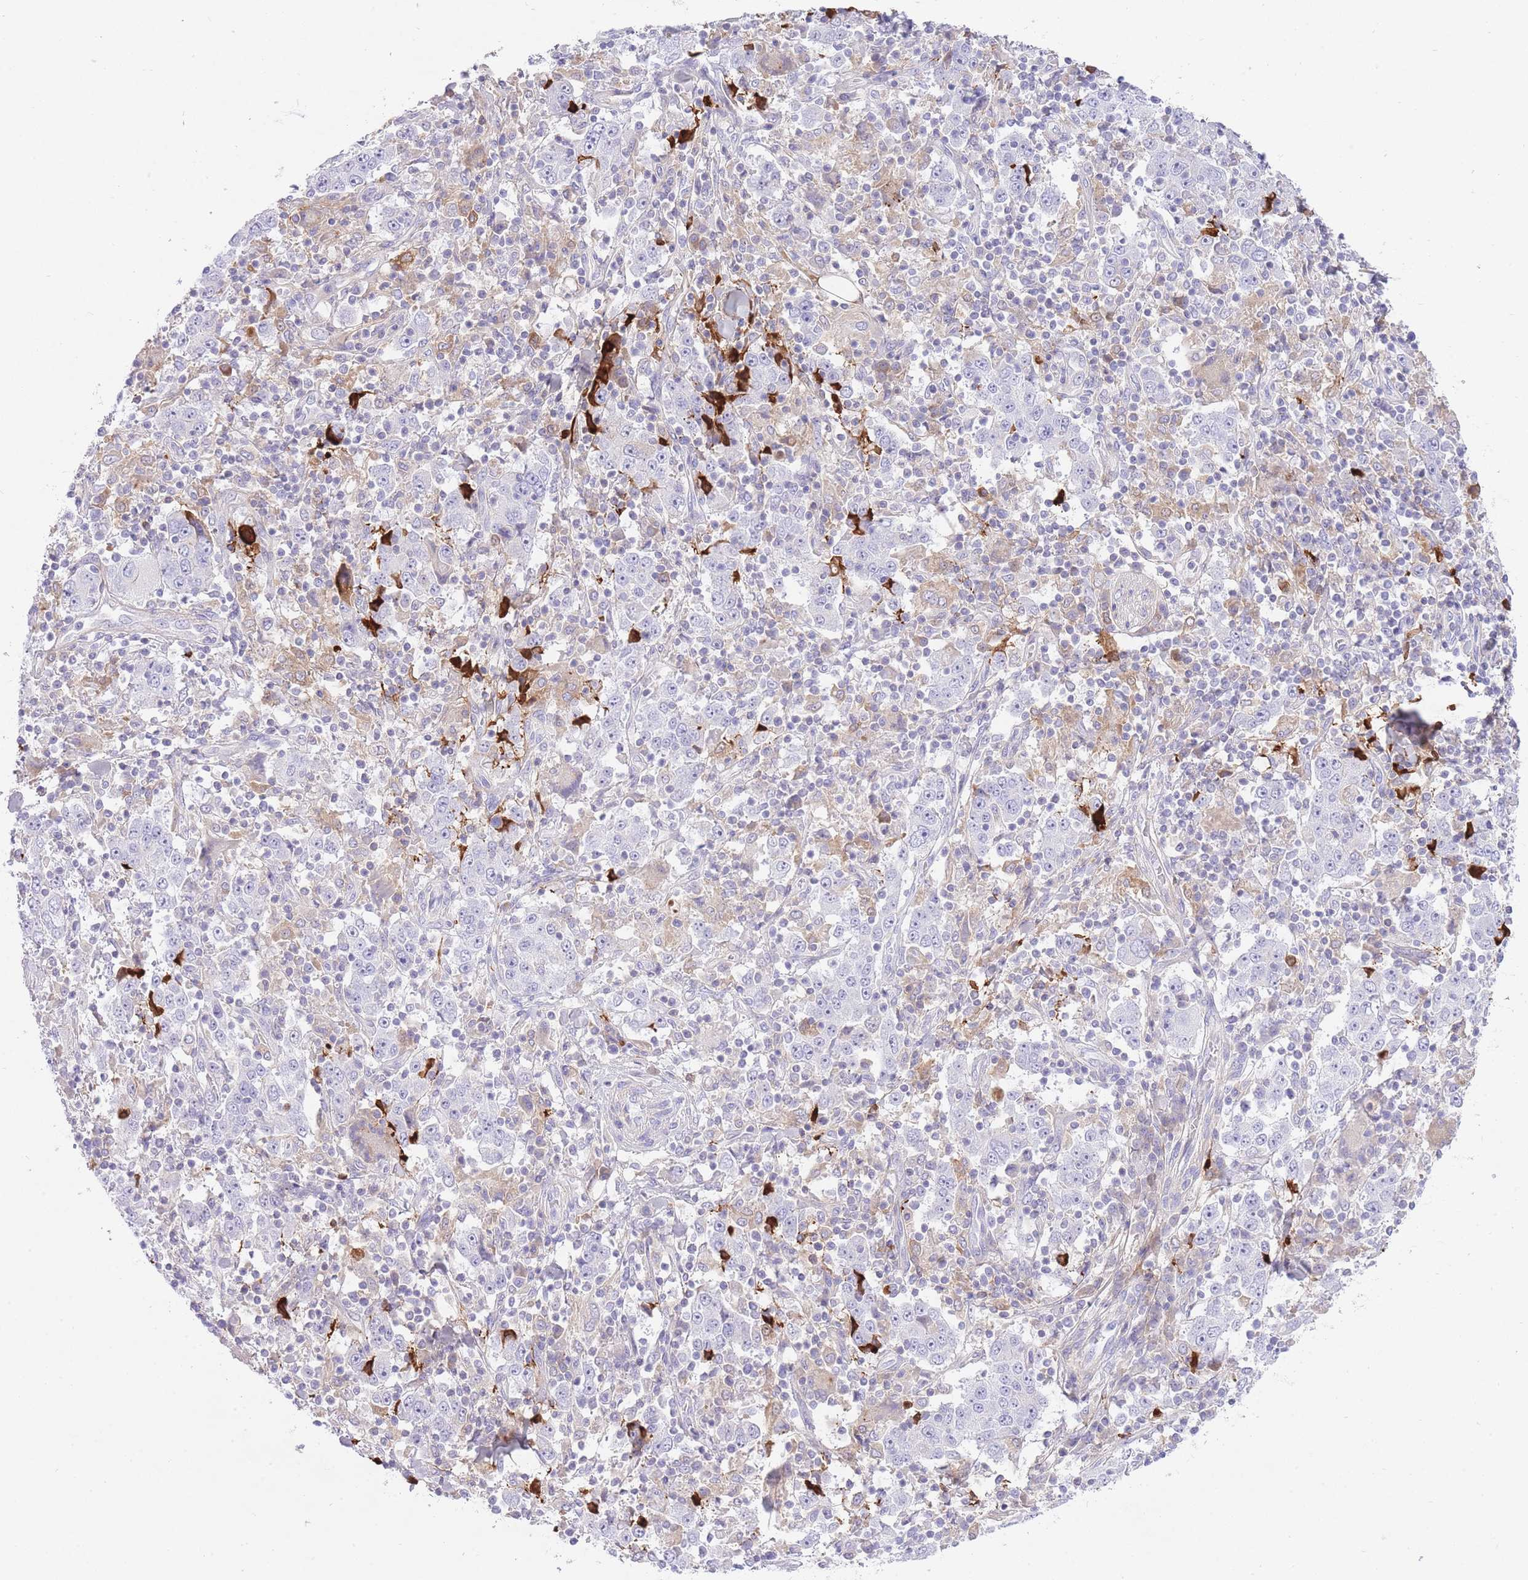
{"staining": {"intensity": "negative", "quantity": "none", "location": "none"}, "tissue": "stomach cancer", "cell_type": "Tumor cells", "image_type": "cancer", "snomed": [{"axis": "morphology", "description": "Normal tissue, NOS"}, {"axis": "morphology", "description": "Adenocarcinoma, NOS"}, {"axis": "topography", "description": "Stomach, upper"}, {"axis": "topography", "description": "Stomach"}], "caption": "High magnification brightfield microscopy of stomach cancer stained with DAB (3,3'-diaminobenzidine) (brown) and counterstained with hematoxylin (blue): tumor cells show no significant expression.", "gene": "HRG", "patient": {"sex": "male", "age": 59}}